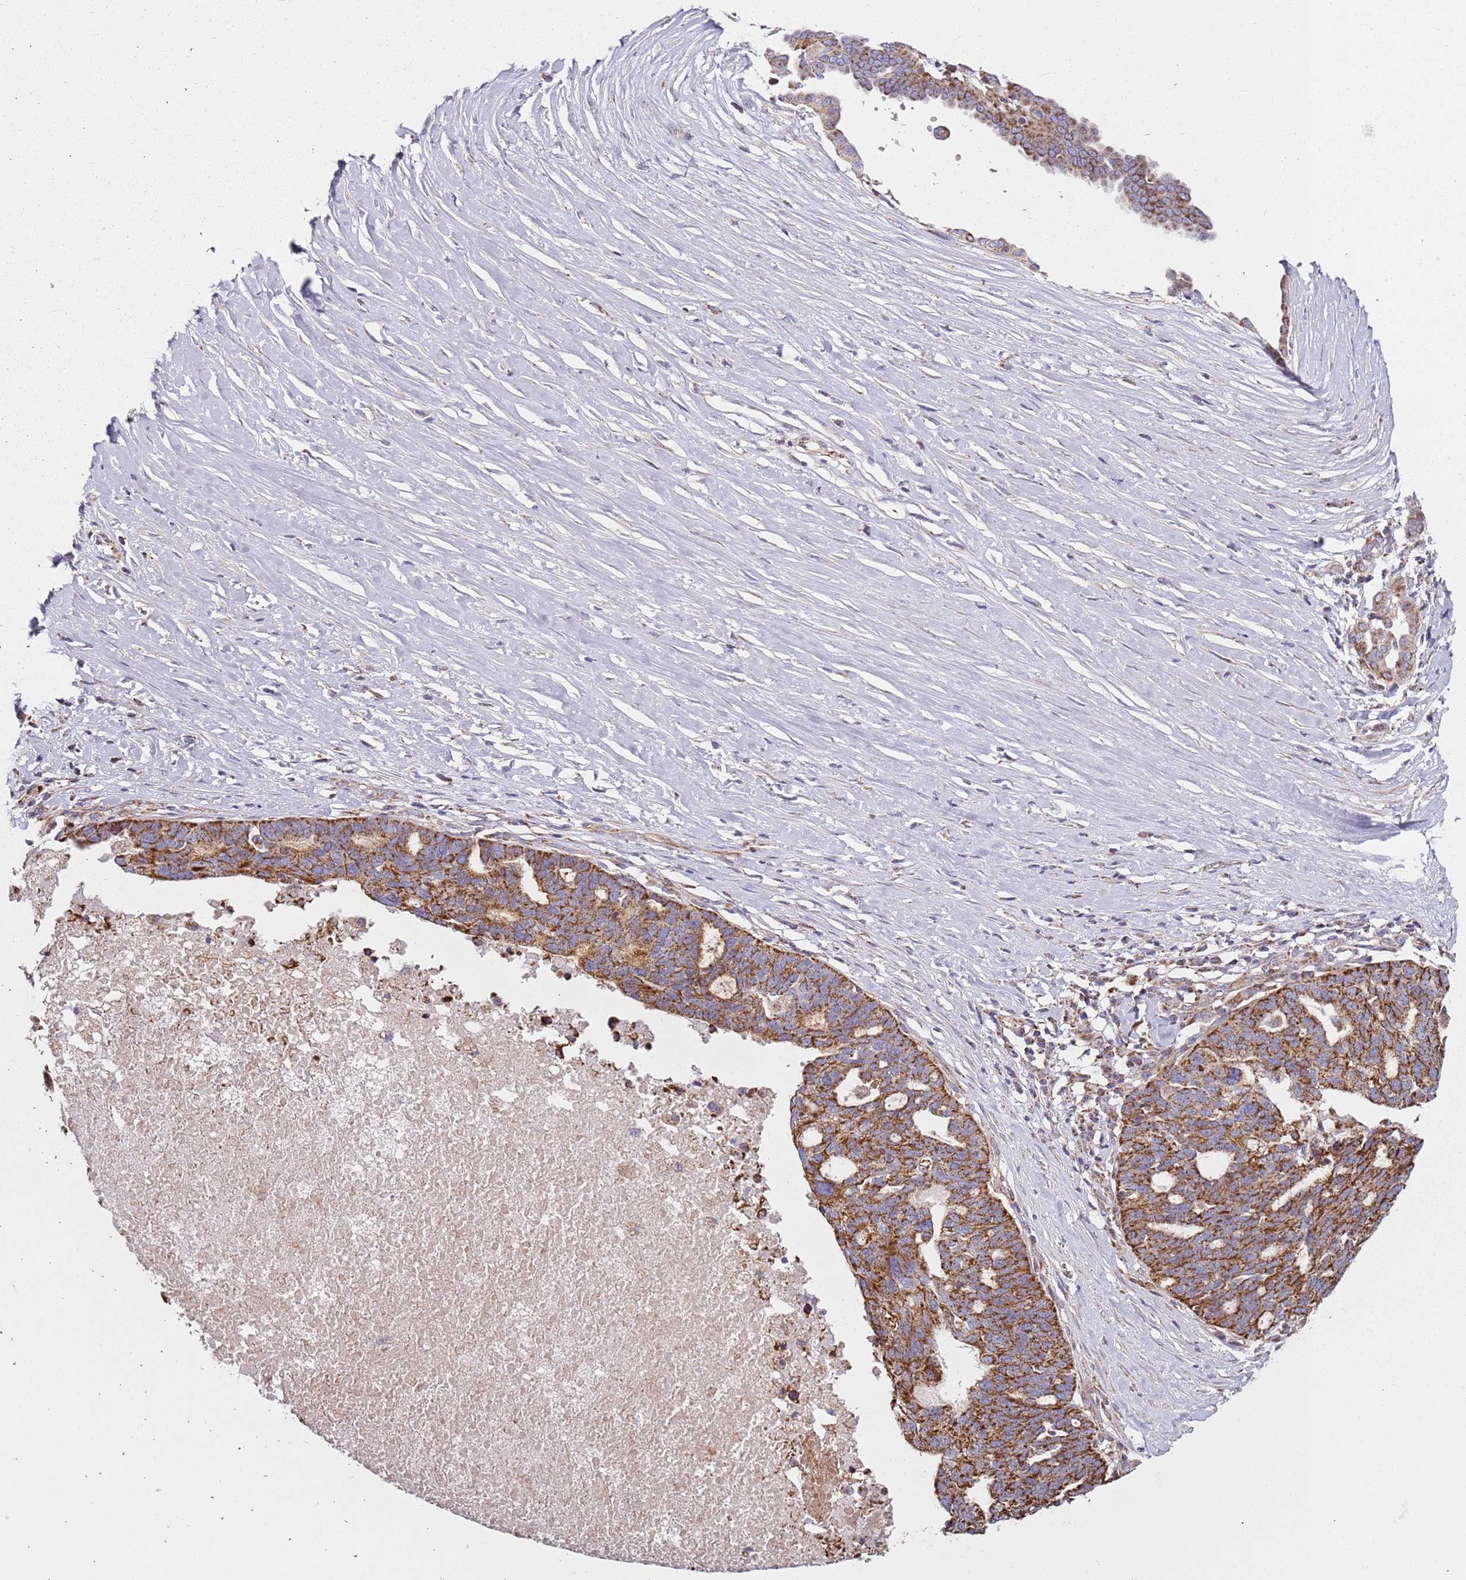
{"staining": {"intensity": "strong", "quantity": ">75%", "location": "cytoplasmic/membranous"}, "tissue": "ovarian cancer", "cell_type": "Tumor cells", "image_type": "cancer", "snomed": [{"axis": "morphology", "description": "Cystadenocarcinoma, serous, NOS"}, {"axis": "topography", "description": "Ovary"}], "caption": "Immunohistochemistry photomicrograph of human ovarian serous cystadenocarcinoma stained for a protein (brown), which reveals high levels of strong cytoplasmic/membranous expression in approximately >75% of tumor cells.", "gene": "ALS2", "patient": {"sex": "female", "age": 59}}